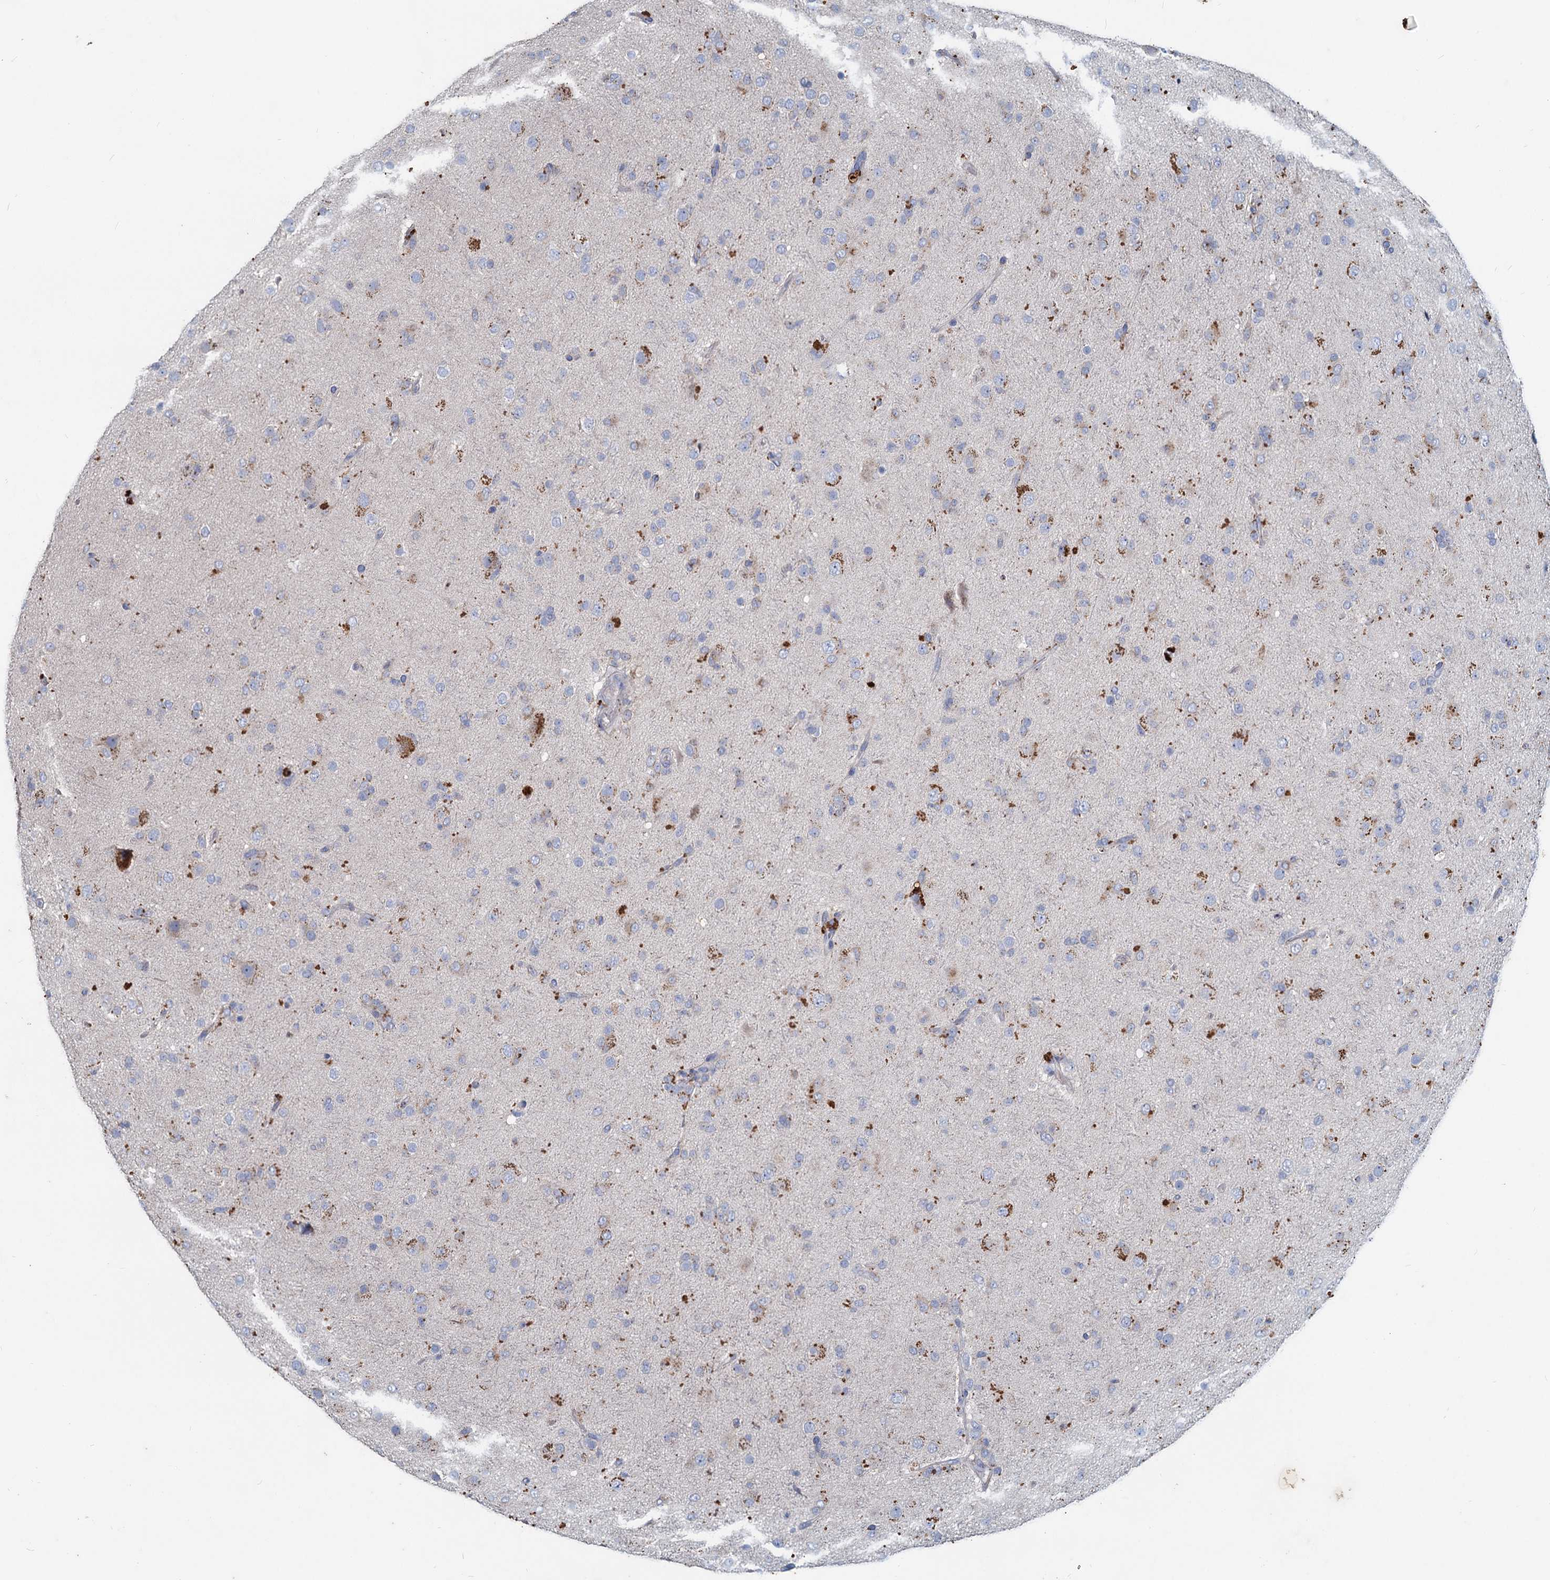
{"staining": {"intensity": "negative", "quantity": "none", "location": "none"}, "tissue": "glioma", "cell_type": "Tumor cells", "image_type": "cancer", "snomed": [{"axis": "morphology", "description": "Glioma, malignant, Low grade"}, {"axis": "topography", "description": "Brain"}], "caption": "This is an immunohistochemistry micrograph of human glioma. There is no expression in tumor cells.", "gene": "TMX2", "patient": {"sex": "male", "age": 65}}